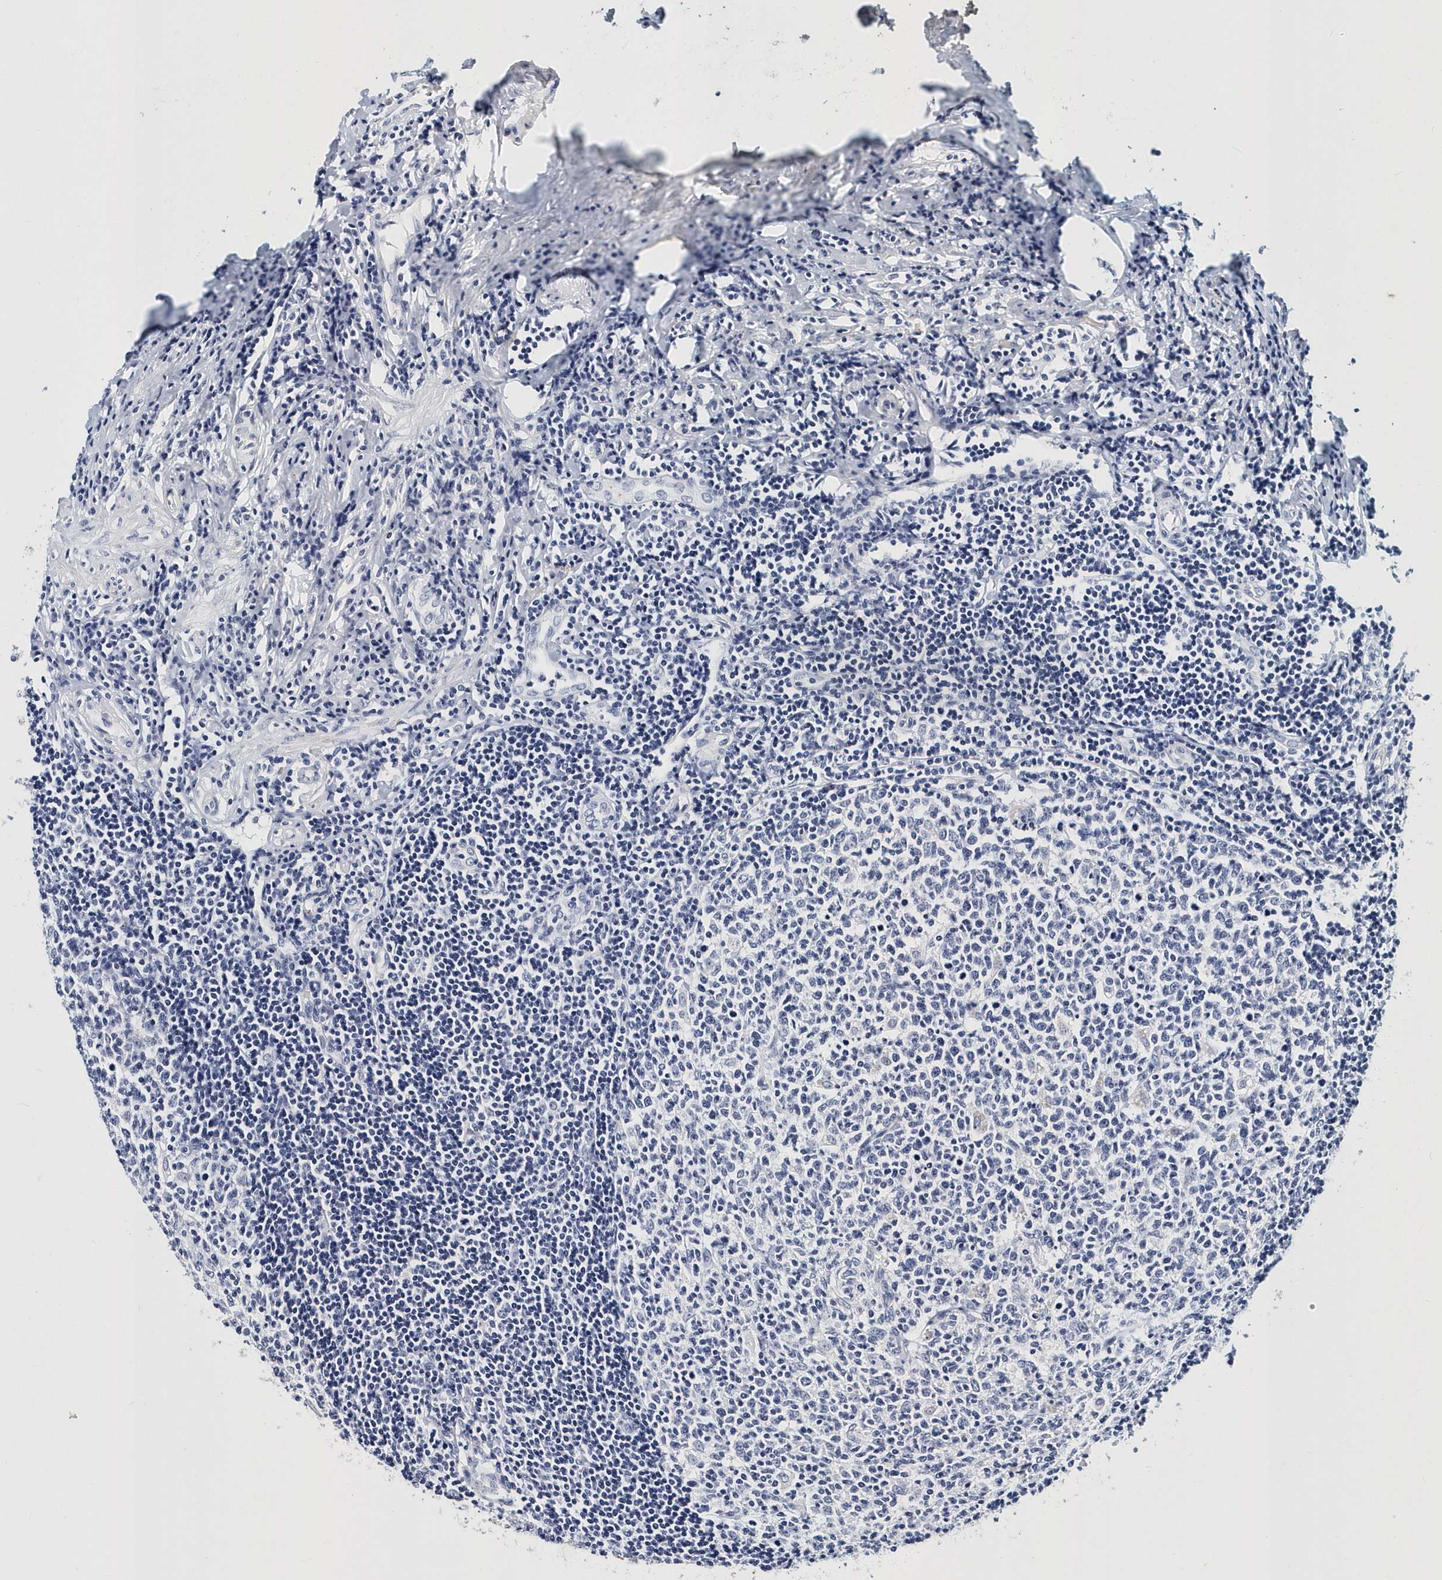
{"staining": {"intensity": "negative", "quantity": "none", "location": "none"}, "tissue": "appendix", "cell_type": "Glandular cells", "image_type": "normal", "snomed": [{"axis": "morphology", "description": "Normal tissue, NOS"}, {"axis": "topography", "description": "Appendix"}], "caption": "The photomicrograph exhibits no significant expression in glandular cells of appendix.", "gene": "ITGA2B", "patient": {"sex": "female", "age": 54}}